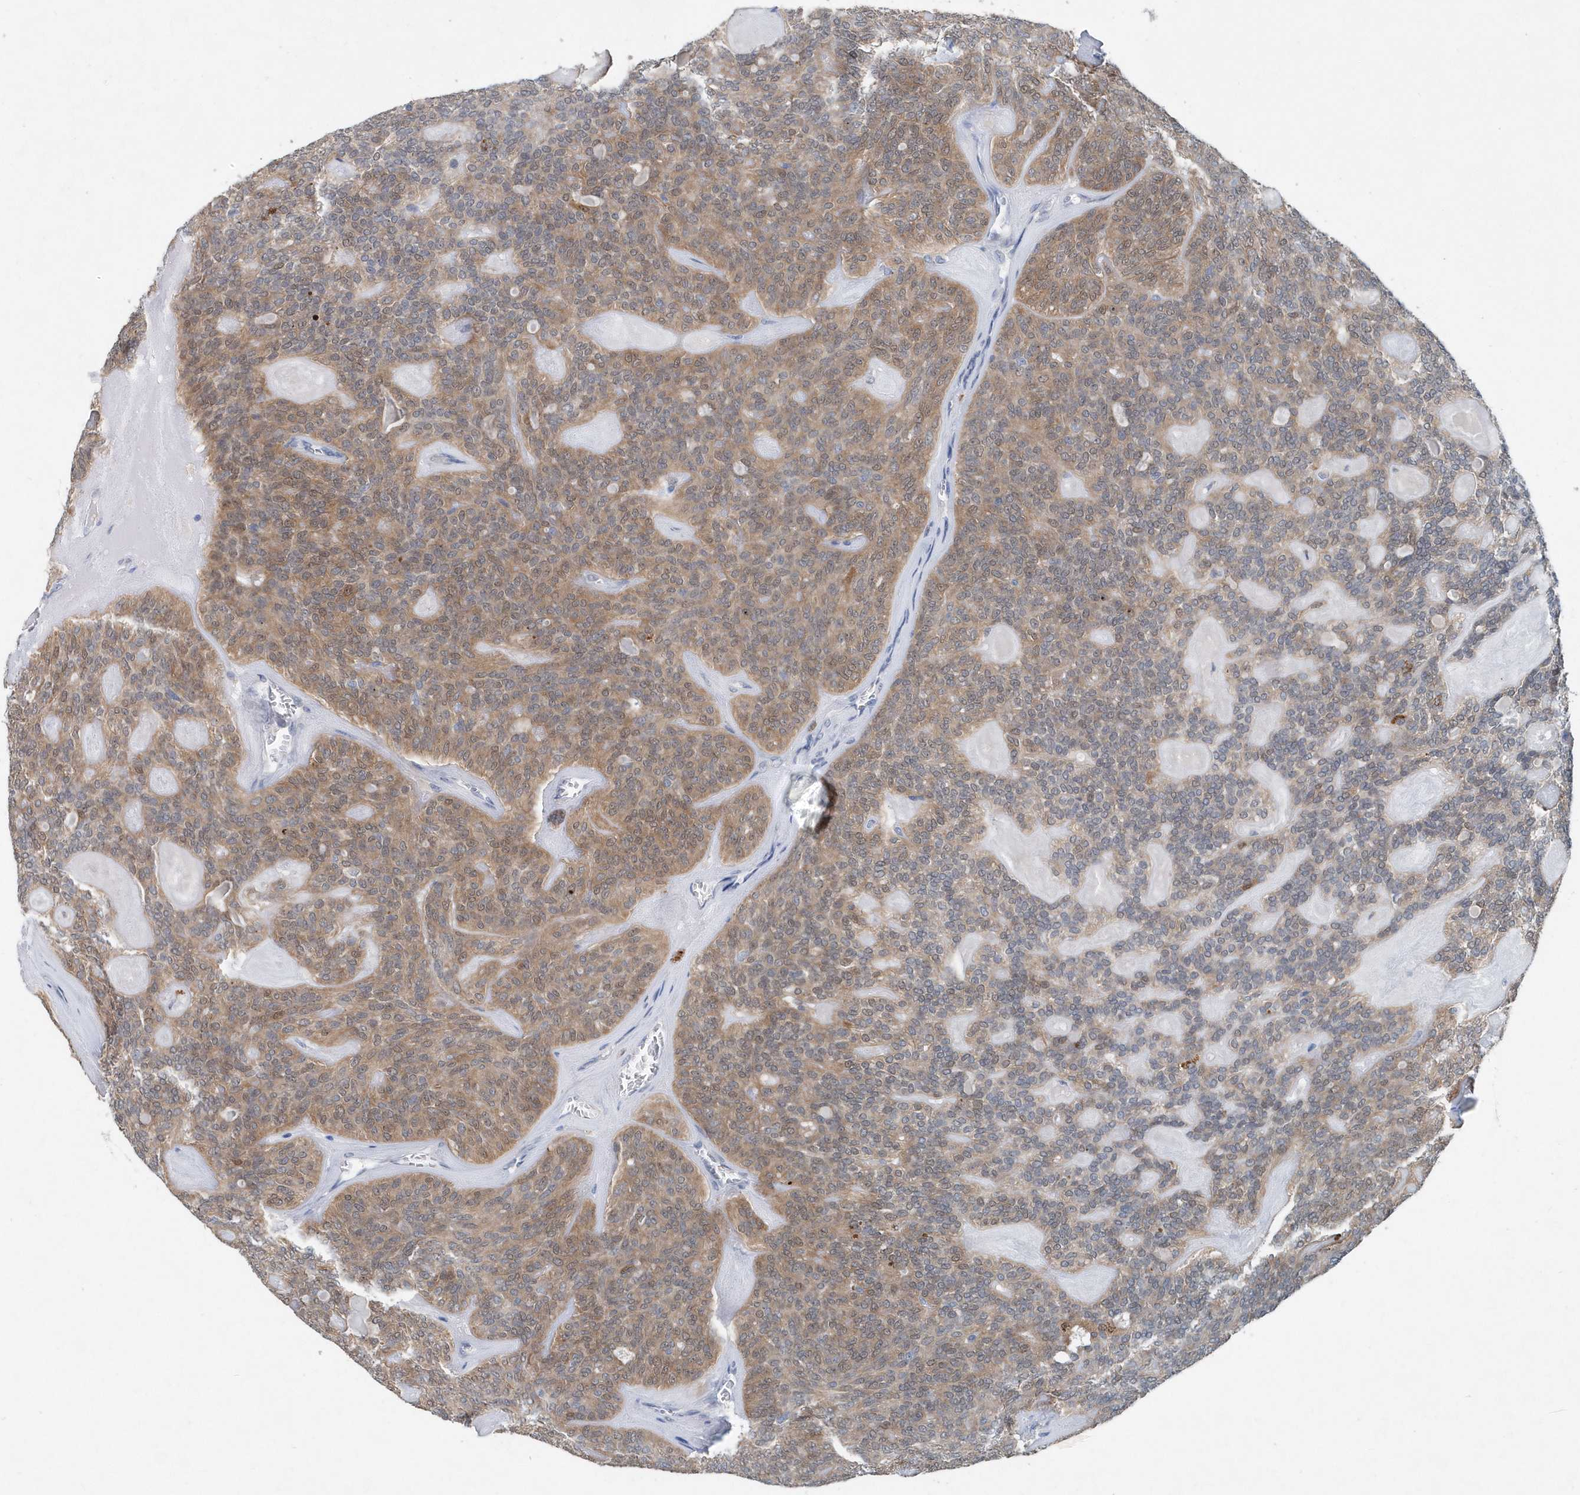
{"staining": {"intensity": "moderate", "quantity": "25%-75%", "location": "cytoplasmic/membranous"}, "tissue": "head and neck cancer", "cell_type": "Tumor cells", "image_type": "cancer", "snomed": [{"axis": "morphology", "description": "Adenocarcinoma, NOS"}, {"axis": "topography", "description": "Head-Neck"}], "caption": "IHC photomicrograph of neoplastic tissue: head and neck cancer stained using immunohistochemistry (IHC) displays medium levels of moderate protein expression localized specifically in the cytoplasmic/membranous of tumor cells, appearing as a cytoplasmic/membranous brown color.", "gene": "PFN2", "patient": {"sex": "male", "age": 66}}